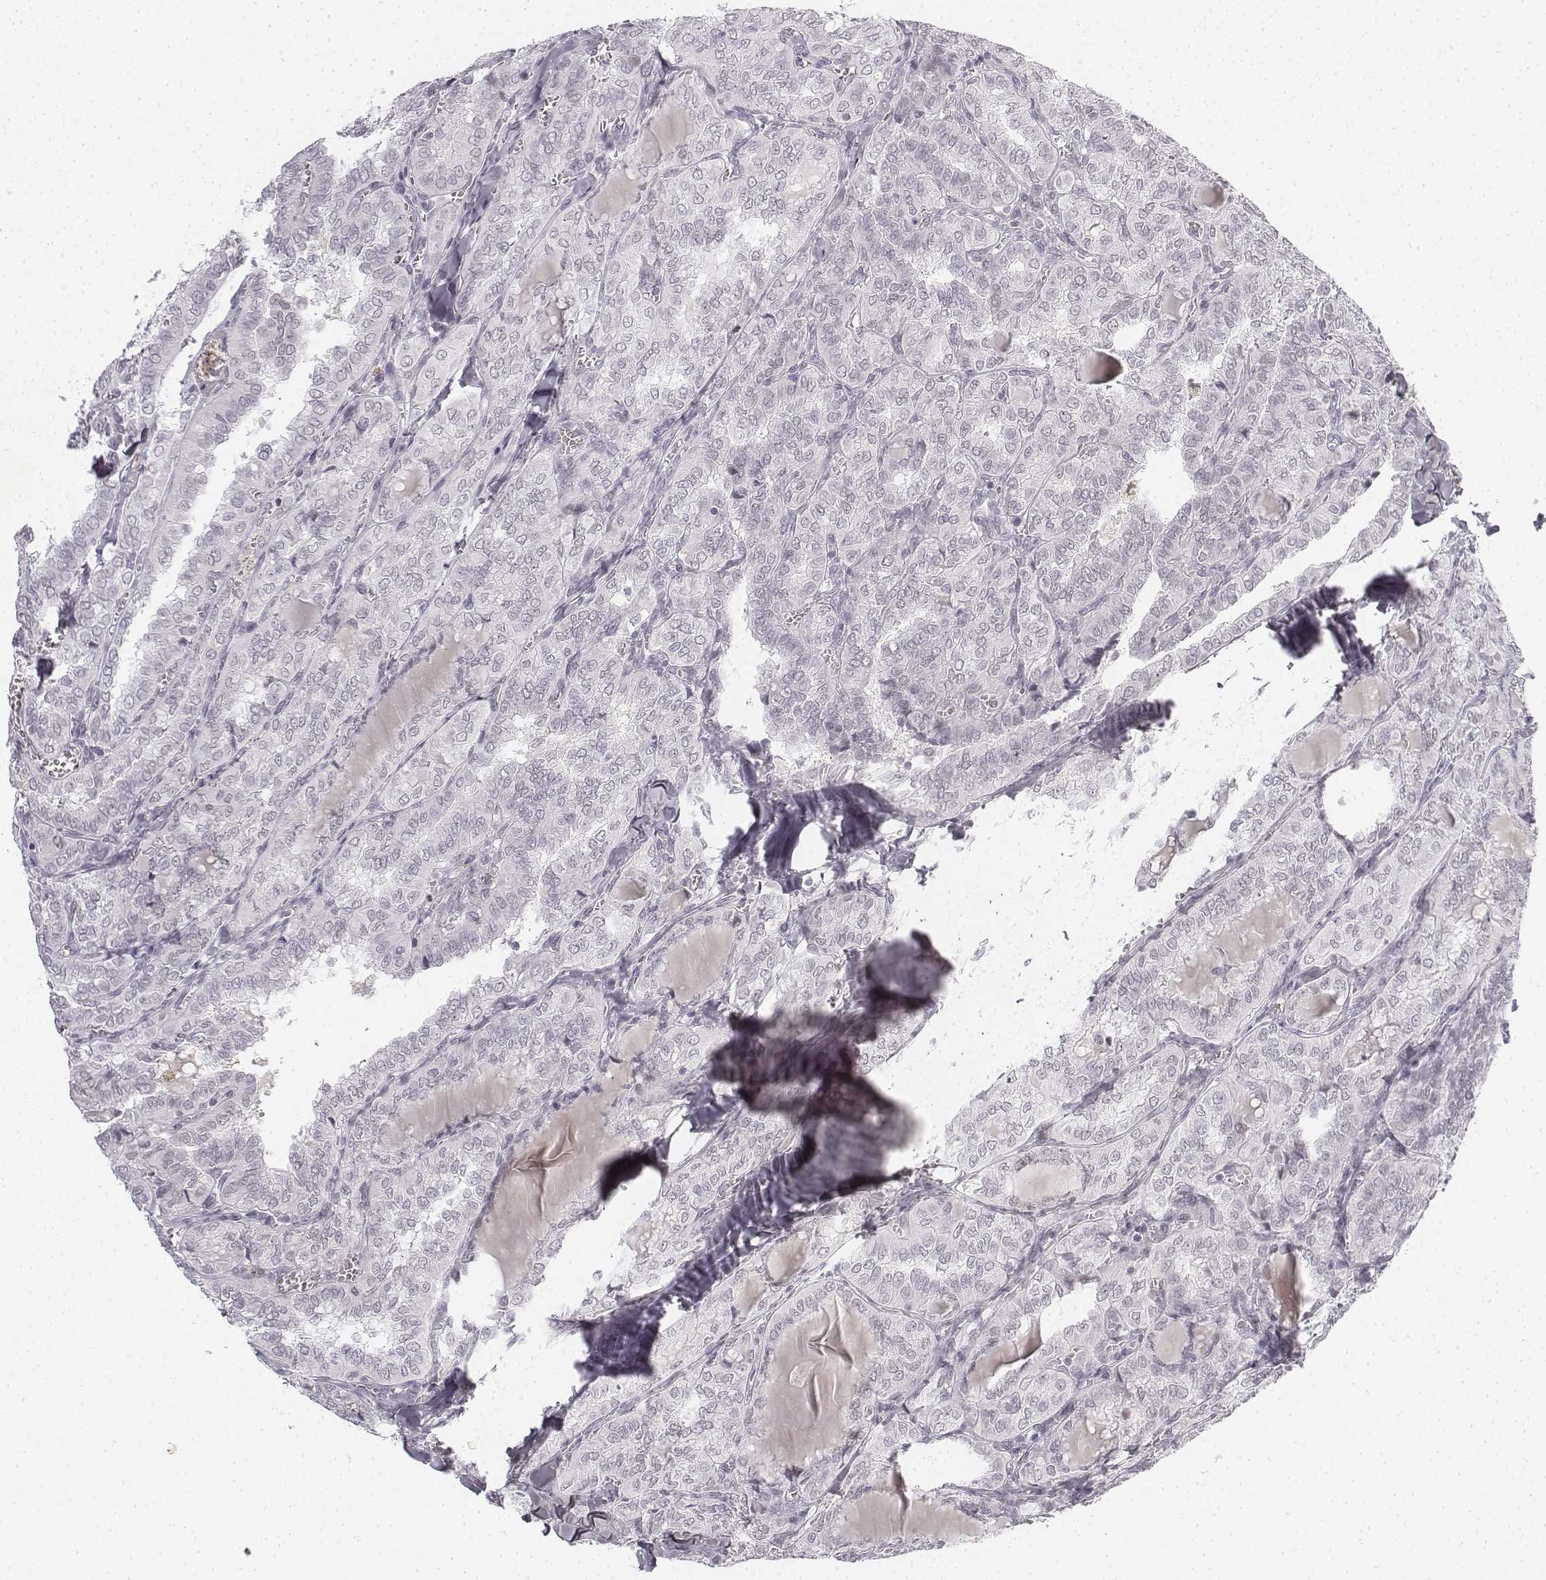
{"staining": {"intensity": "negative", "quantity": "none", "location": "none"}, "tissue": "thyroid cancer", "cell_type": "Tumor cells", "image_type": "cancer", "snomed": [{"axis": "morphology", "description": "Papillary adenocarcinoma, NOS"}, {"axis": "topography", "description": "Thyroid gland"}], "caption": "High power microscopy micrograph of an immunohistochemistry photomicrograph of thyroid cancer, revealing no significant staining in tumor cells.", "gene": "KRT84", "patient": {"sex": "female", "age": 41}}